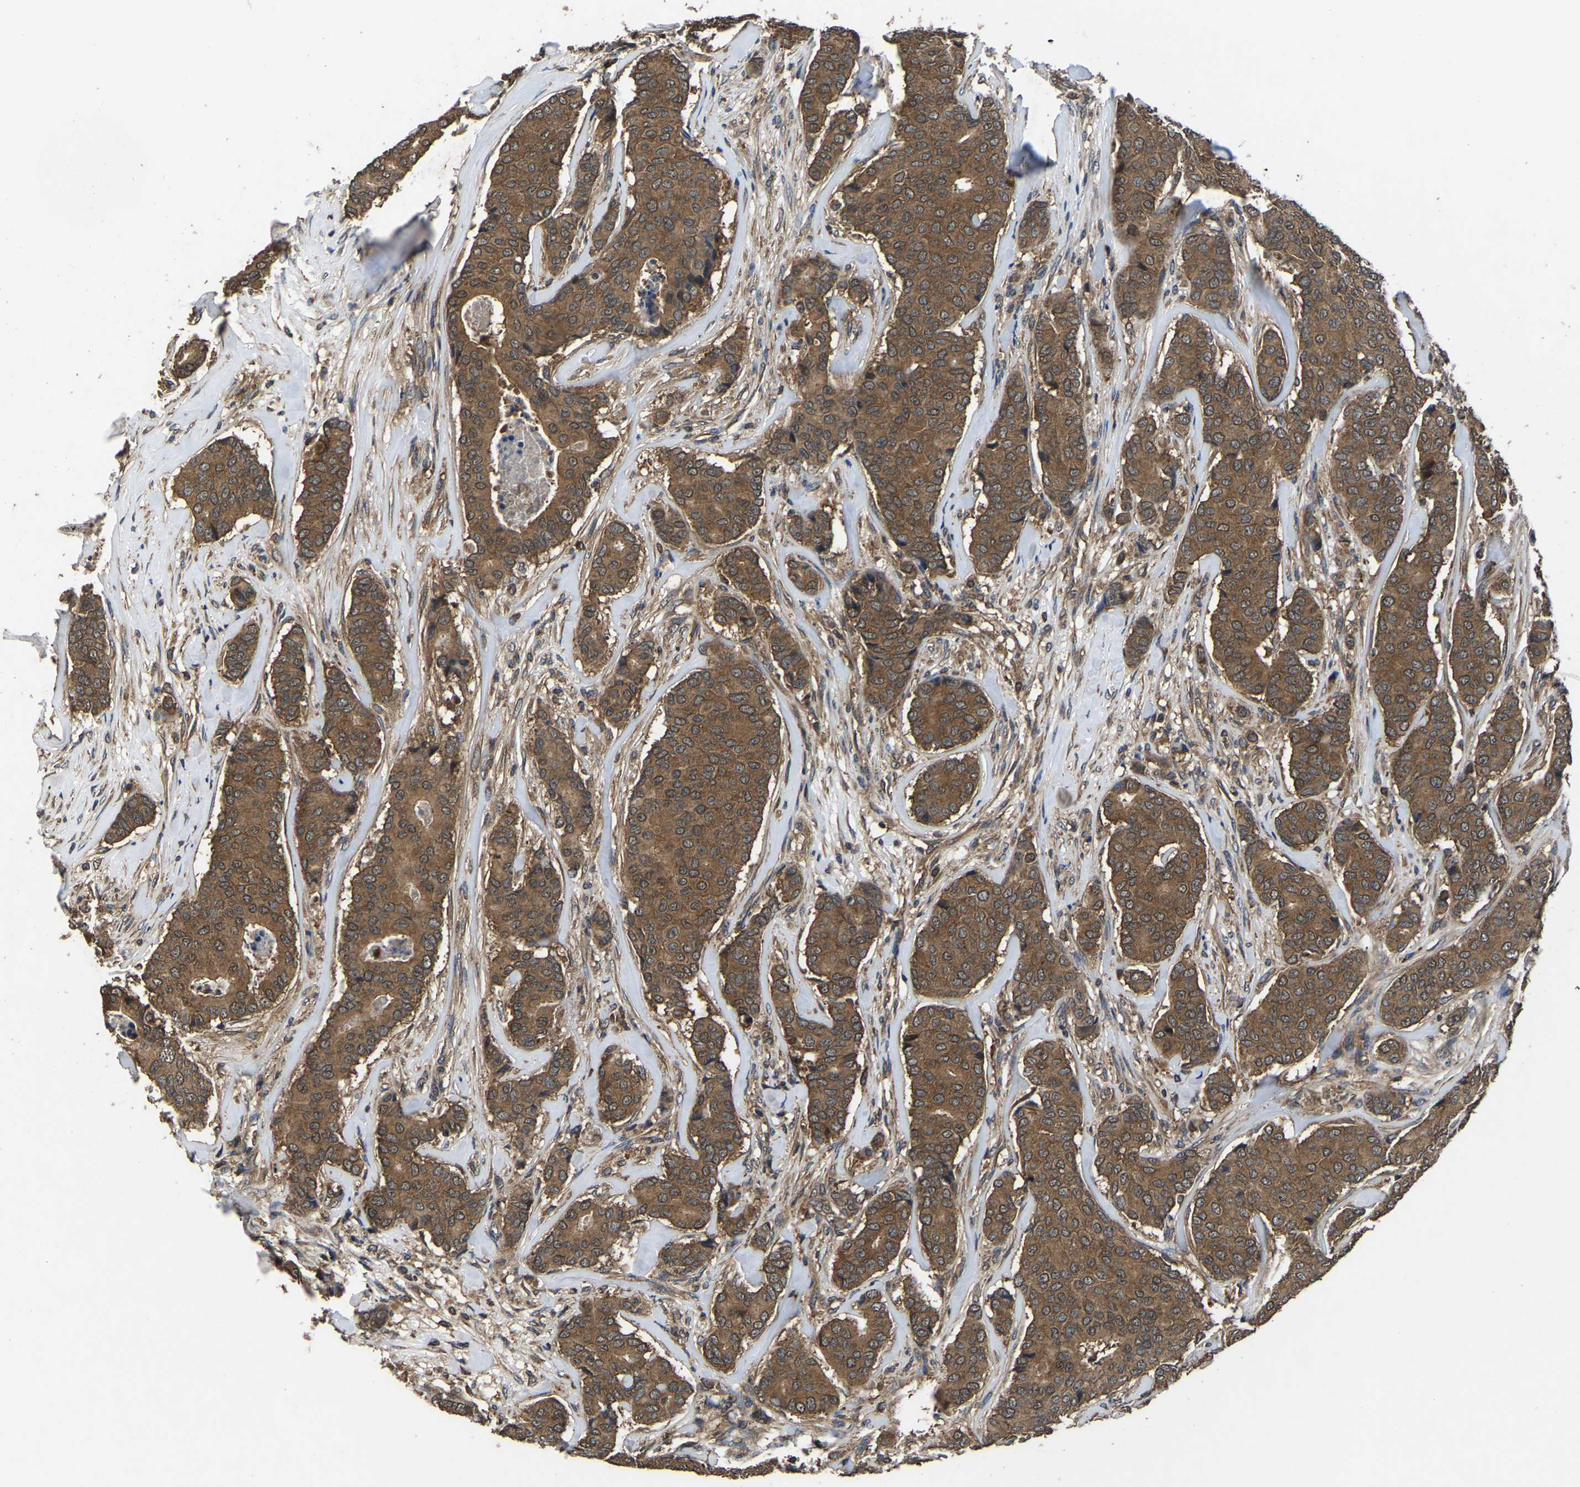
{"staining": {"intensity": "moderate", "quantity": ">75%", "location": "cytoplasmic/membranous"}, "tissue": "breast cancer", "cell_type": "Tumor cells", "image_type": "cancer", "snomed": [{"axis": "morphology", "description": "Duct carcinoma"}, {"axis": "topography", "description": "Breast"}], "caption": "Immunohistochemical staining of infiltrating ductal carcinoma (breast) exhibits moderate cytoplasmic/membranous protein staining in approximately >75% of tumor cells.", "gene": "CRYZL1", "patient": {"sex": "female", "age": 75}}